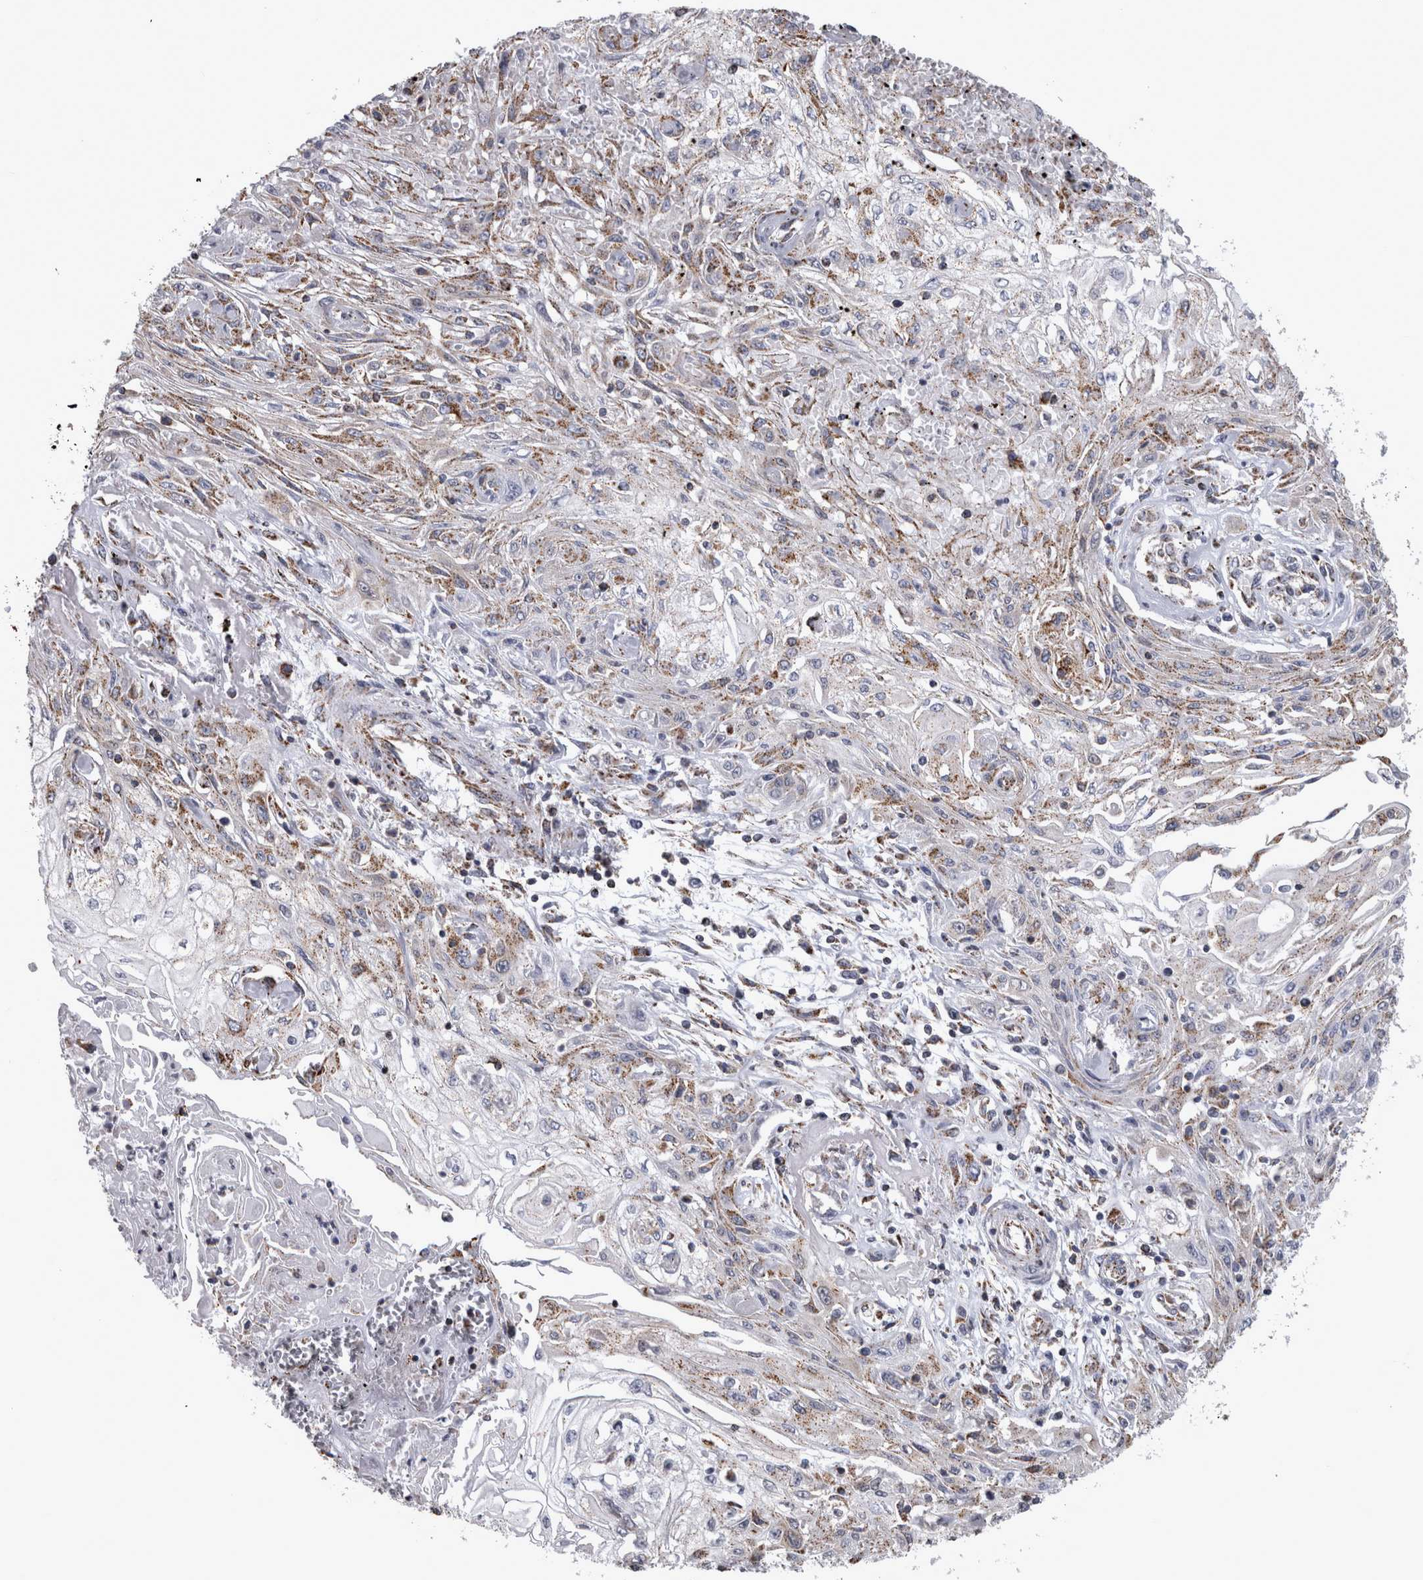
{"staining": {"intensity": "moderate", "quantity": ">75%", "location": "cytoplasmic/membranous"}, "tissue": "skin cancer", "cell_type": "Tumor cells", "image_type": "cancer", "snomed": [{"axis": "morphology", "description": "Squamous cell carcinoma, NOS"}, {"axis": "morphology", "description": "Squamous cell carcinoma, metastatic, NOS"}, {"axis": "topography", "description": "Skin"}, {"axis": "topography", "description": "Lymph node"}], "caption": "Immunohistochemistry (IHC) histopathology image of neoplastic tissue: skin cancer (metastatic squamous cell carcinoma) stained using IHC displays medium levels of moderate protein expression localized specifically in the cytoplasmic/membranous of tumor cells, appearing as a cytoplasmic/membranous brown color.", "gene": "MDH2", "patient": {"sex": "male", "age": 75}}